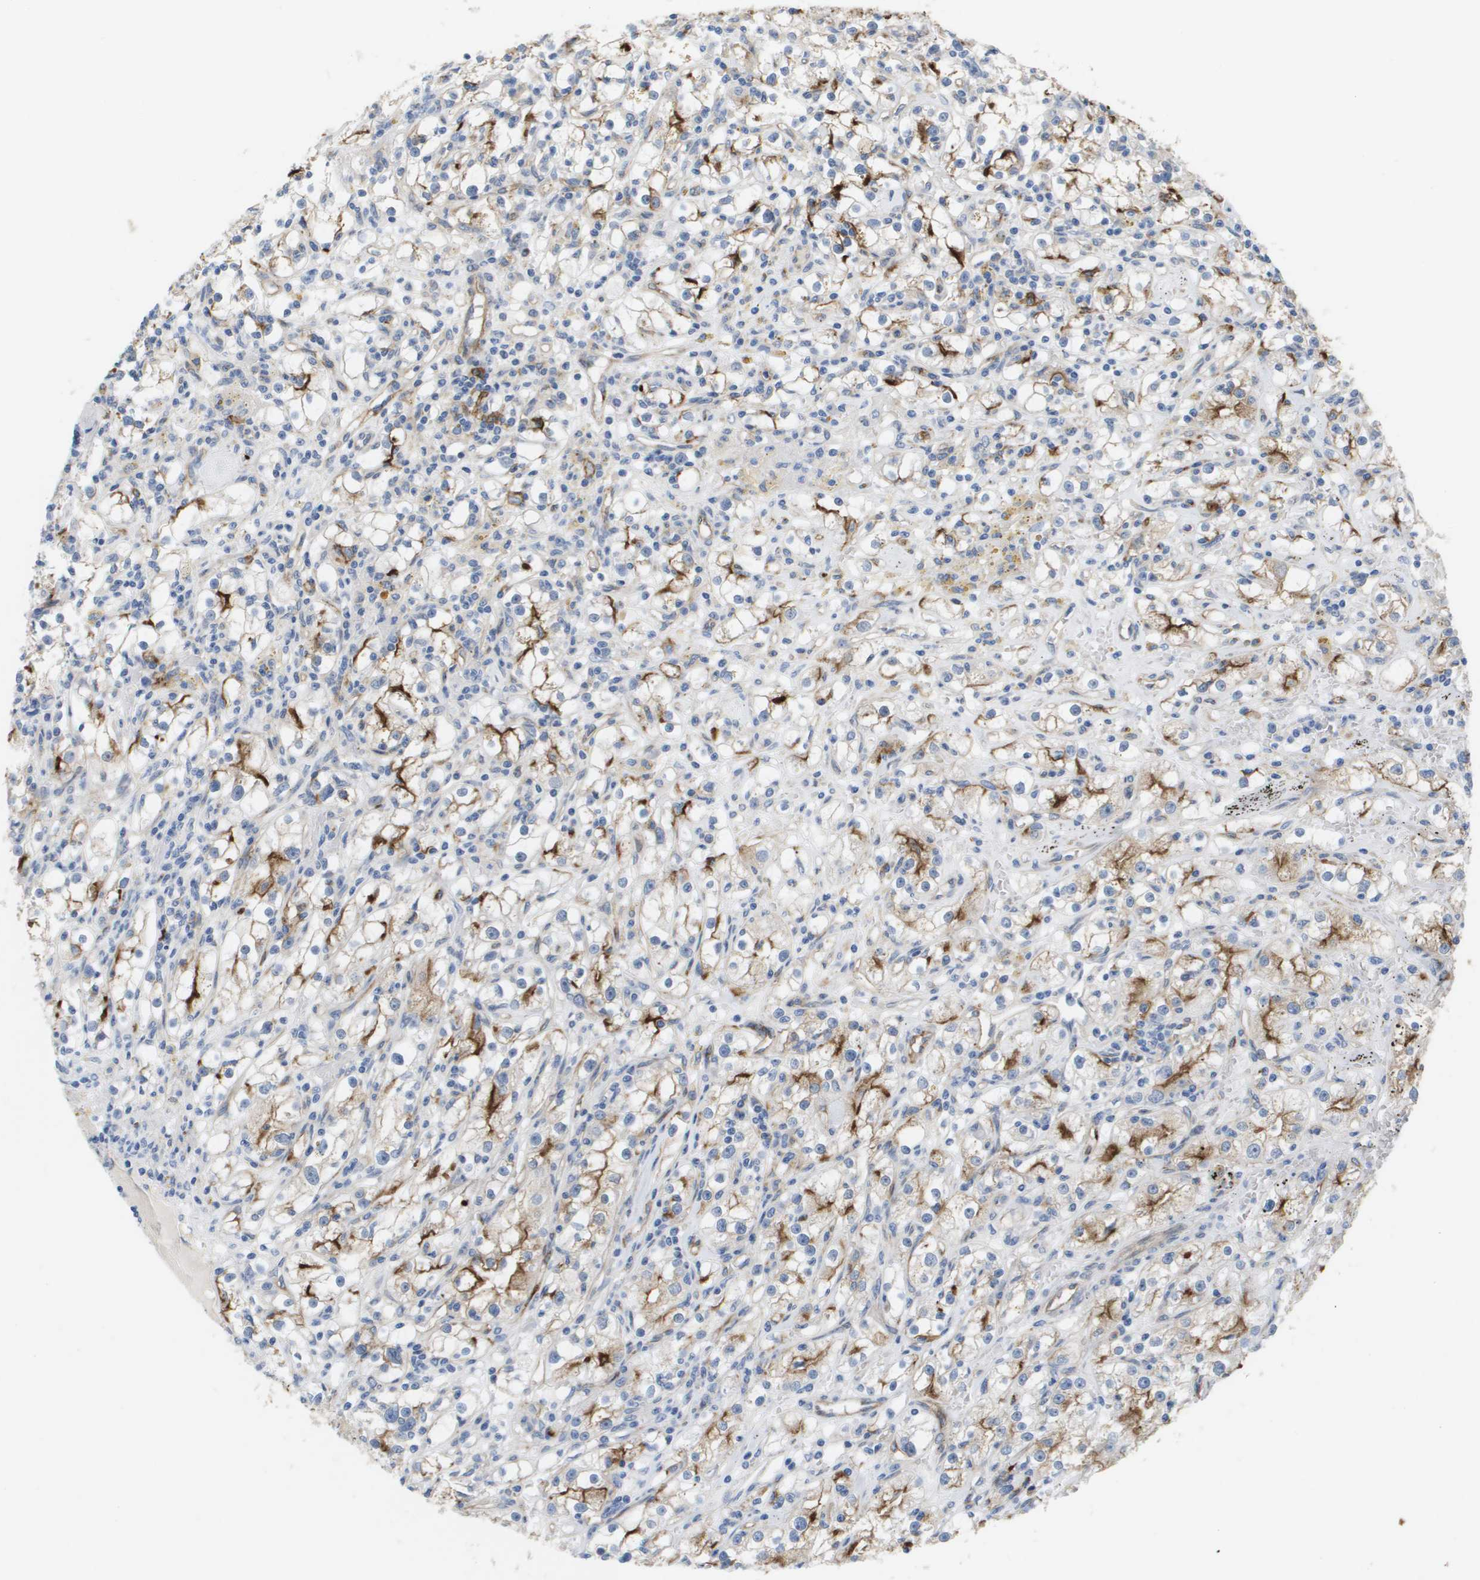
{"staining": {"intensity": "strong", "quantity": "<25%", "location": "cytoplasmic/membranous"}, "tissue": "renal cancer", "cell_type": "Tumor cells", "image_type": "cancer", "snomed": [{"axis": "morphology", "description": "Adenocarcinoma, NOS"}, {"axis": "topography", "description": "Kidney"}], "caption": "Renal adenocarcinoma tissue exhibits strong cytoplasmic/membranous expression in about <25% of tumor cells", "gene": "ANGPT2", "patient": {"sex": "male", "age": 56}}